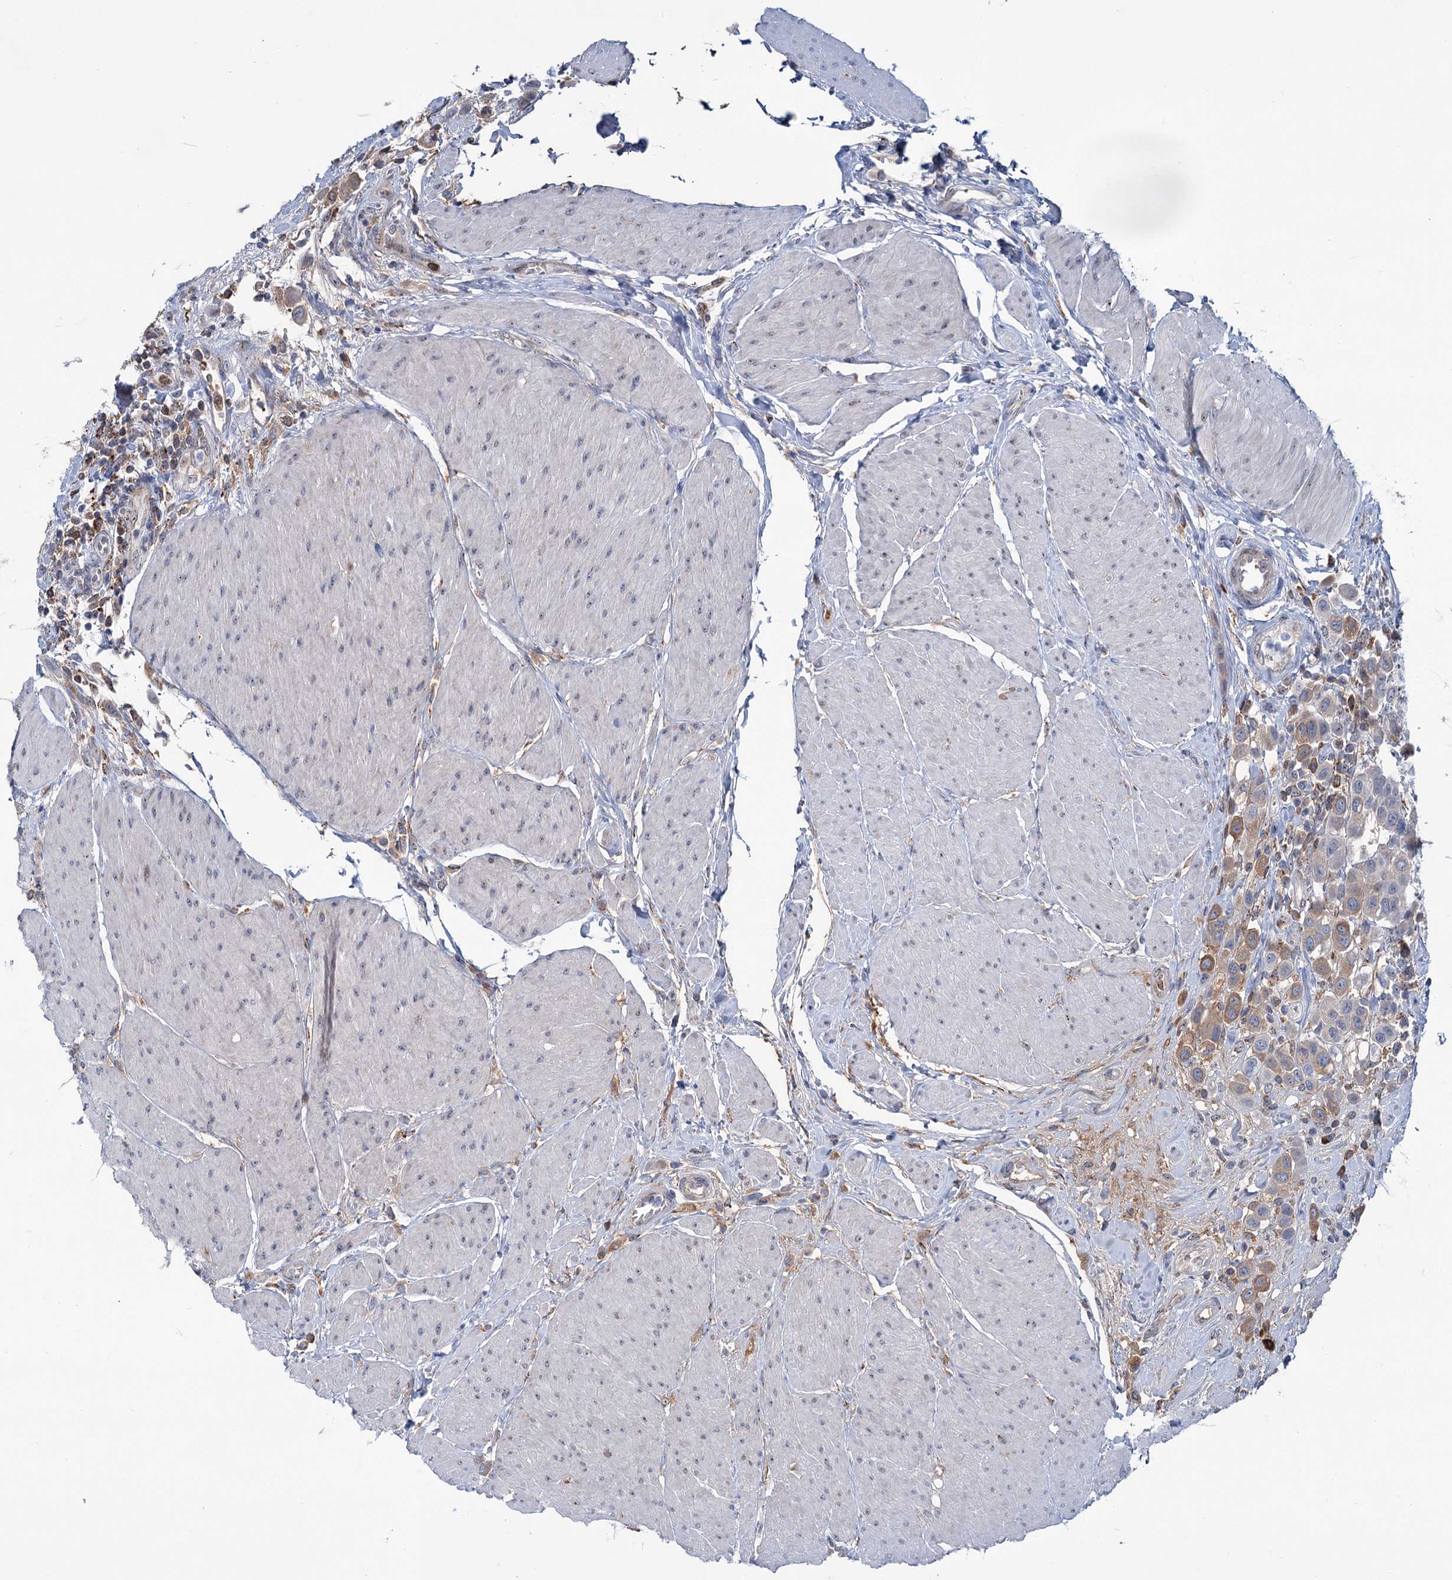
{"staining": {"intensity": "moderate", "quantity": "25%-75%", "location": "cytoplasmic/membranous"}, "tissue": "urothelial cancer", "cell_type": "Tumor cells", "image_type": "cancer", "snomed": [{"axis": "morphology", "description": "Urothelial carcinoma, High grade"}, {"axis": "topography", "description": "Urinary bladder"}], "caption": "Urothelial cancer tissue exhibits moderate cytoplasmic/membranous expression in about 25%-75% of tumor cells", "gene": "LPIN1", "patient": {"sex": "male", "age": 50}}